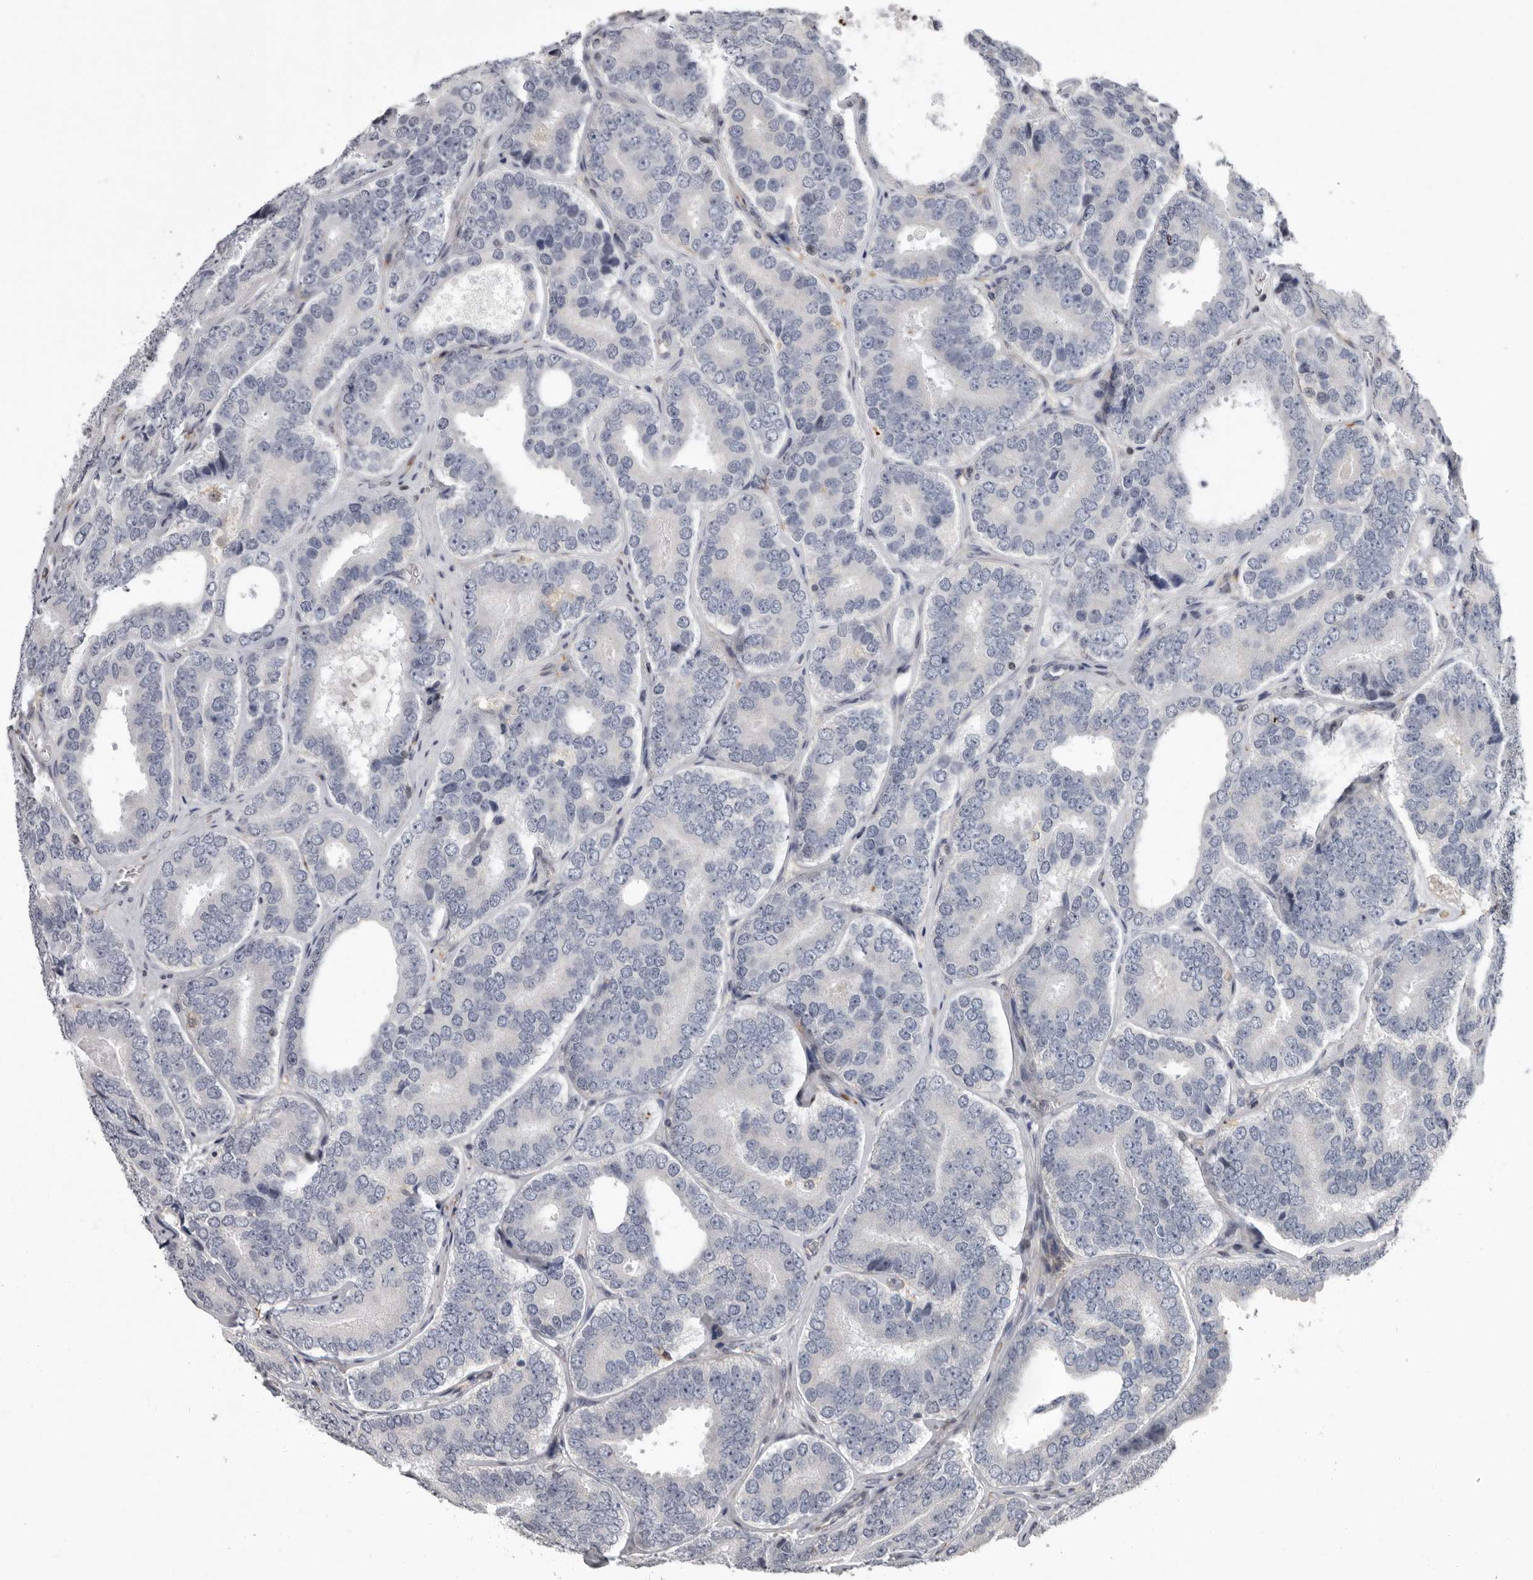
{"staining": {"intensity": "negative", "quantity": "none", "location": "none"}, "tissue": "prostate cancer", "cell_type": "Tumor cells", "image_type": "cancer", "snomed": [{"axis": "morphology", "description": "Adenocarcinoma, High grade"}, {"axis": "topography", "description": "Prostate"}], "caption": "Immunohistochemistry (IHC) histopathology image of prostate cancer stained for a protein (brown), which shows no staining in tumor cells.", "gene": "FGFR4", "patient": {"sex": "male", "age": 56}}